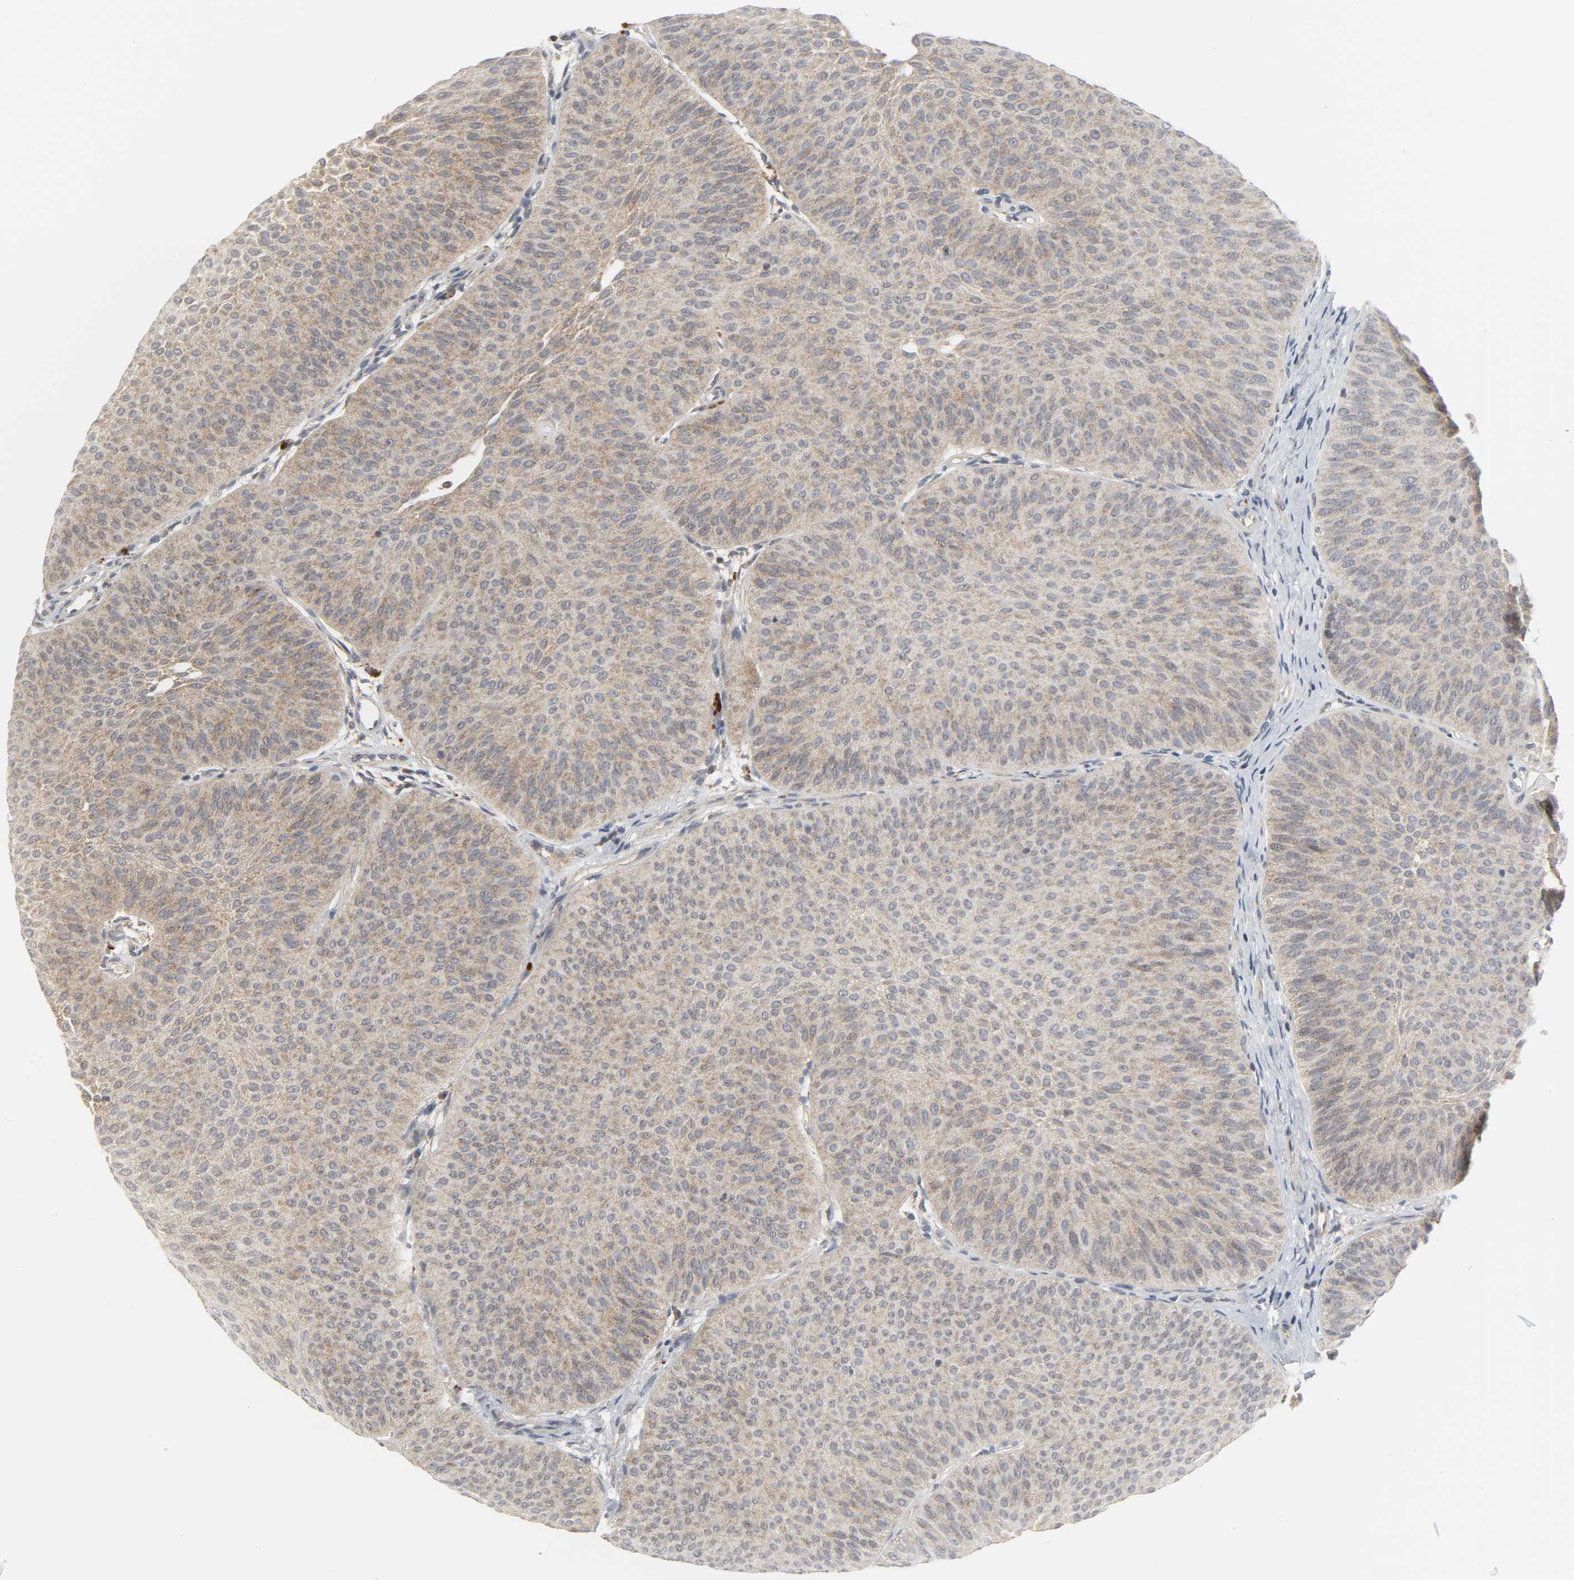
{"staining": {"intensity": "moderate", "quantity": ">75%", "location": "cytoplasmic/membranous"}, "tissue": "urothelial cancer", "cell_type": "Tumor cells", "image_type": "cancer", "snomed": [{"axis": "morphology", "description": "Urothelial carcinoma, Low grade"}, {"axis": "topography", "description": "Urinary bladder"}], "caption": "Human urothelial cancer stained with a brown dye exhibits moderate cytoplasmic/membranous positive staining in approximately >75% of tumor cells.", "gene": "CLIP1", "patient": {"sex": "female", "age": 60}}